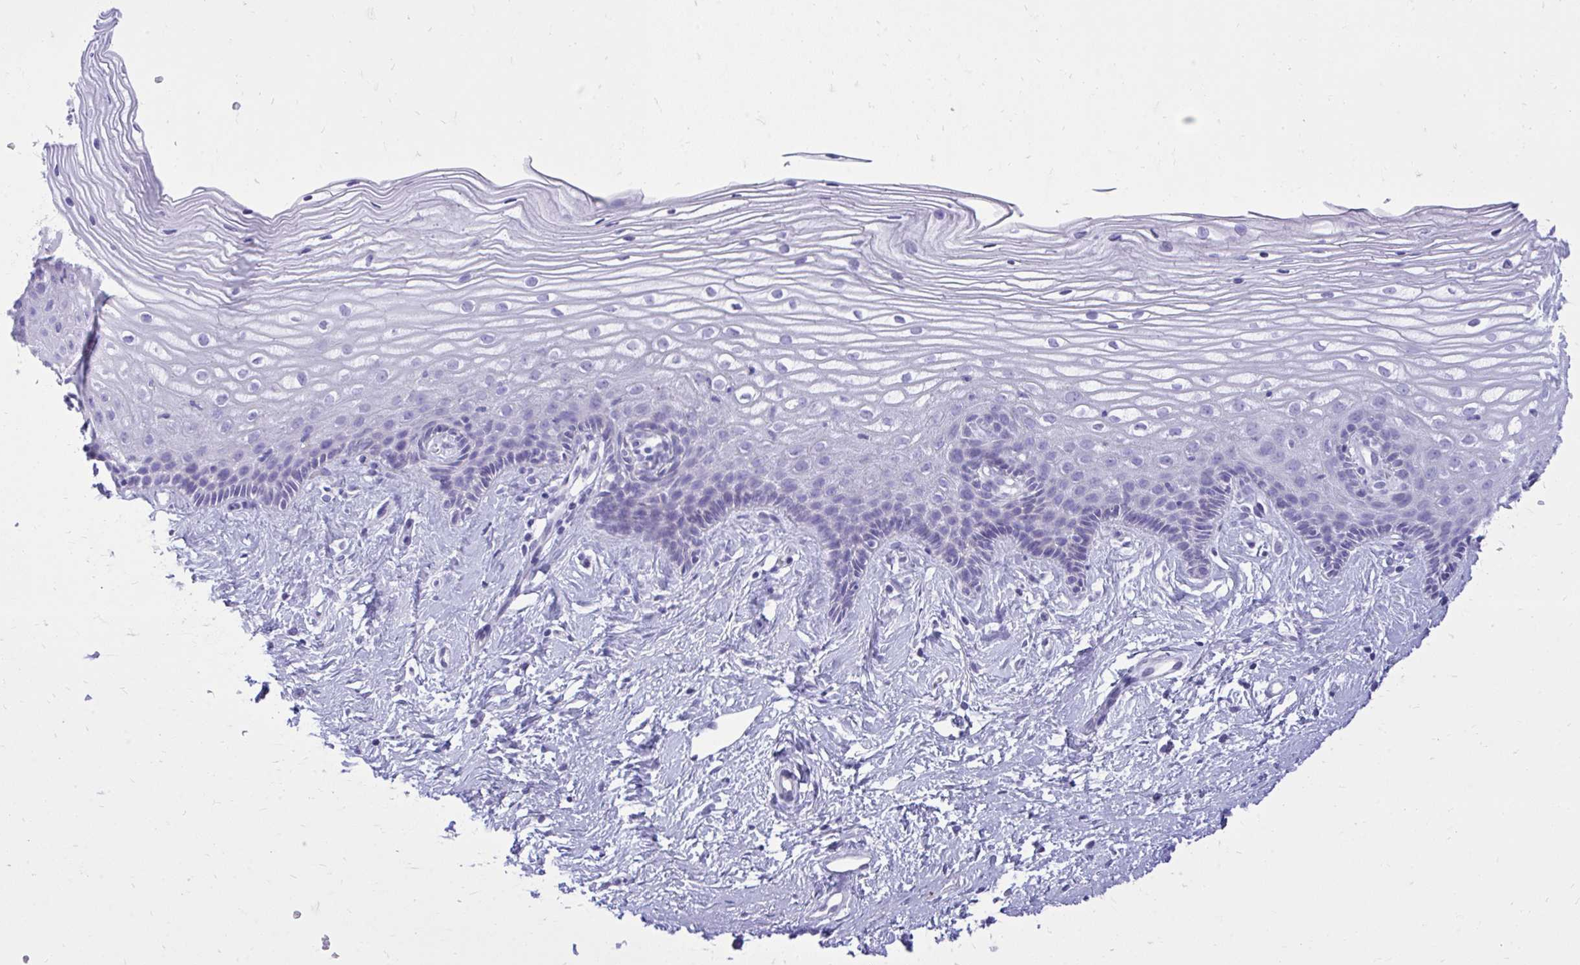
{"staining": {"intensity": "negative", "quantity": "none", "location": "none"}, "tissue": "cervix", "cell_type": "Glandular cells", "image_type": "normal", "snomed": [{"axis": "morphology", "description": "Normal tissue, NOS"}, {"axis": "topography", "description": "Cervix"}], "caption": "Immunohistochemistry (IHC) micrograph of normal human cervix stained for a protein (brown), which demonstrates no staining in glandular cells.", "gene": "ANKDD1B", "patient": {"sex": "female", "age": 40}}